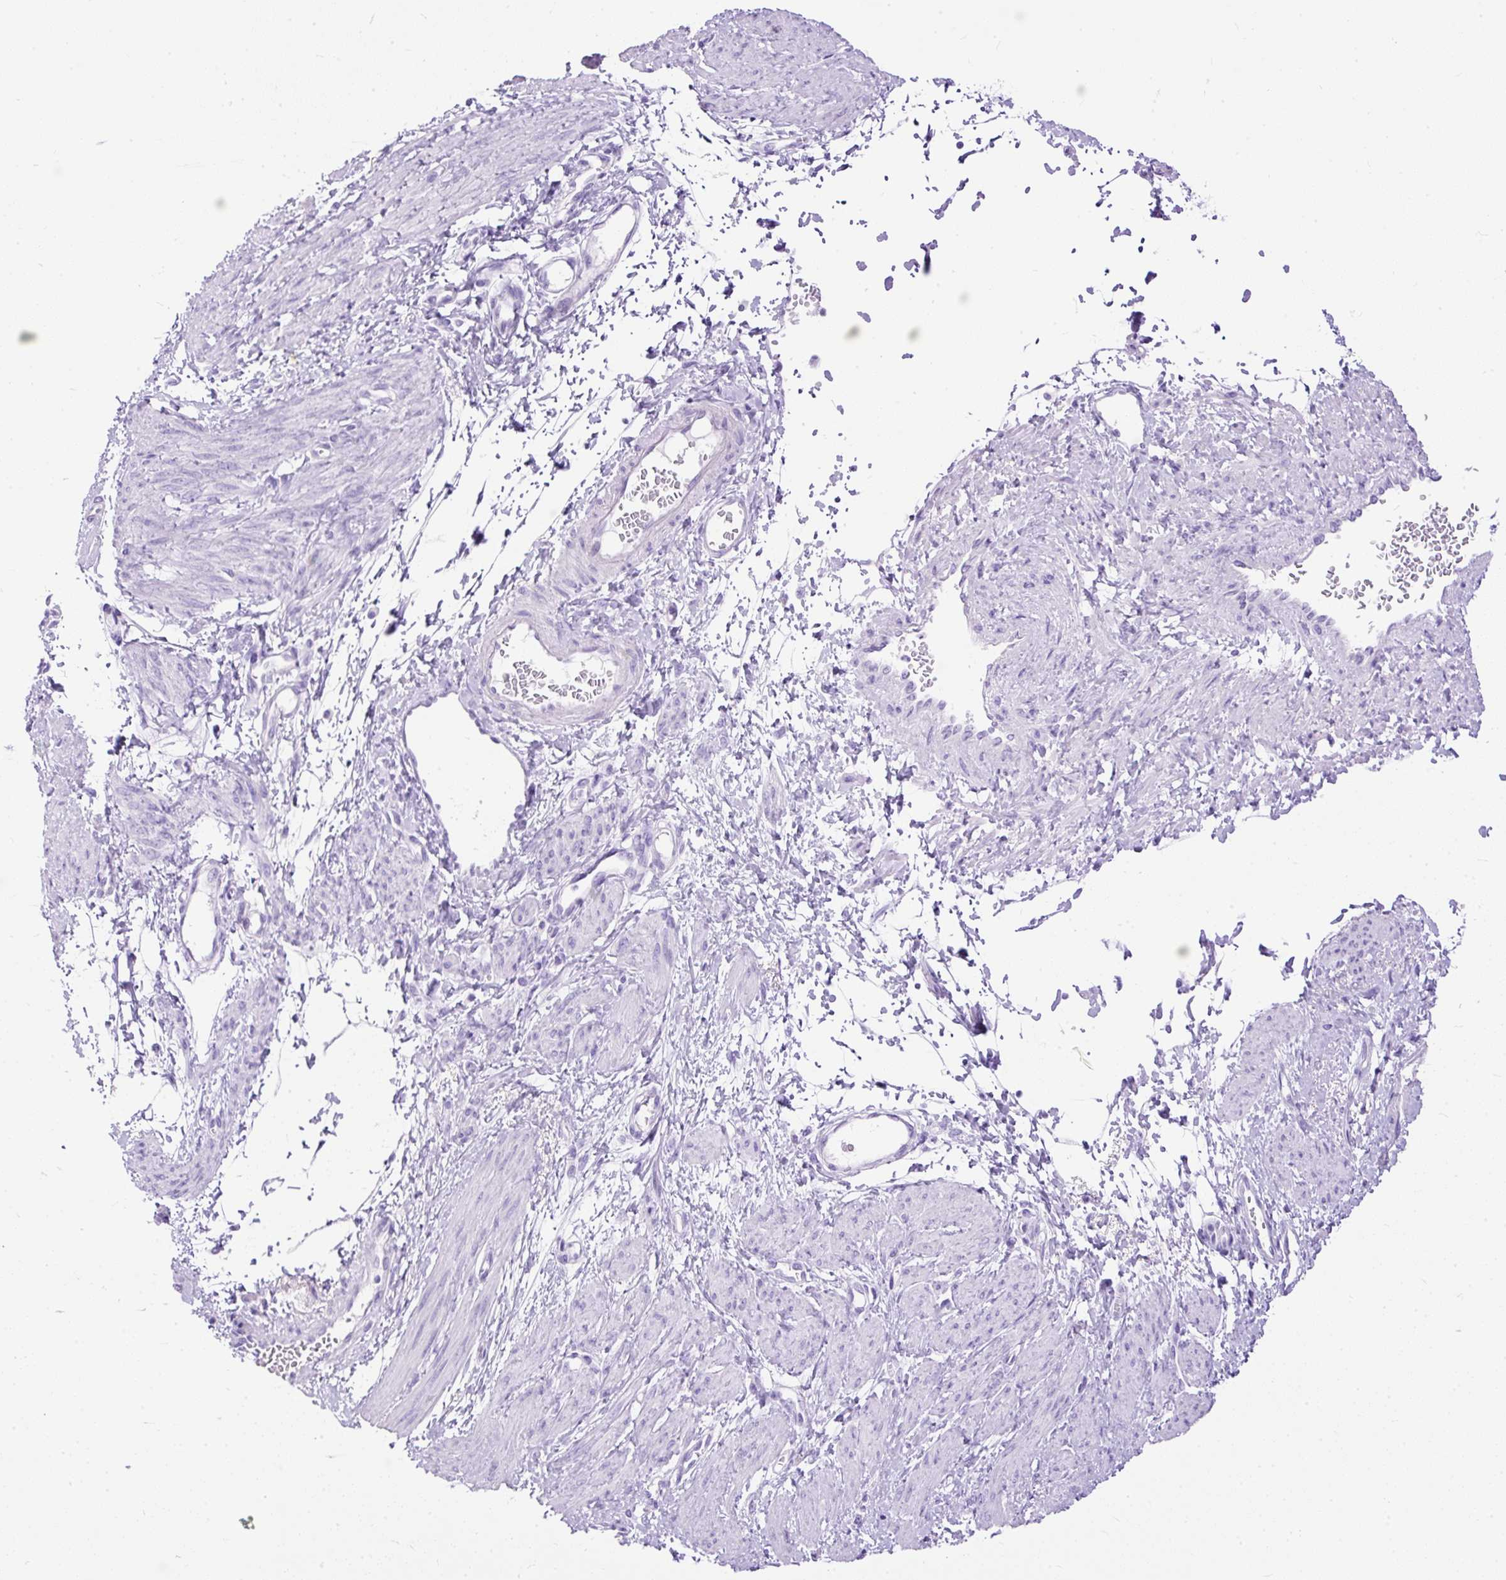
{"staining": {"intensity": "negative", "quantity": "none", "location": "none"}, "tissue": "smooth muscle", "cell_type": "Smooth muscle cells", "image_type": "normal", "snomed": [{"axis": "morphology", "description": "Normal tissue, NOS"}, {"axis": "topography", "description": "Smooth muscle"}, {"axis": "topography", "description": "Uterus"}], "caption": "IHC of normal smooth muscle exhibits no expression in smooth muscle cells.", "gene": "HEY1", "patient": {"sex": "female", "age": 39}}